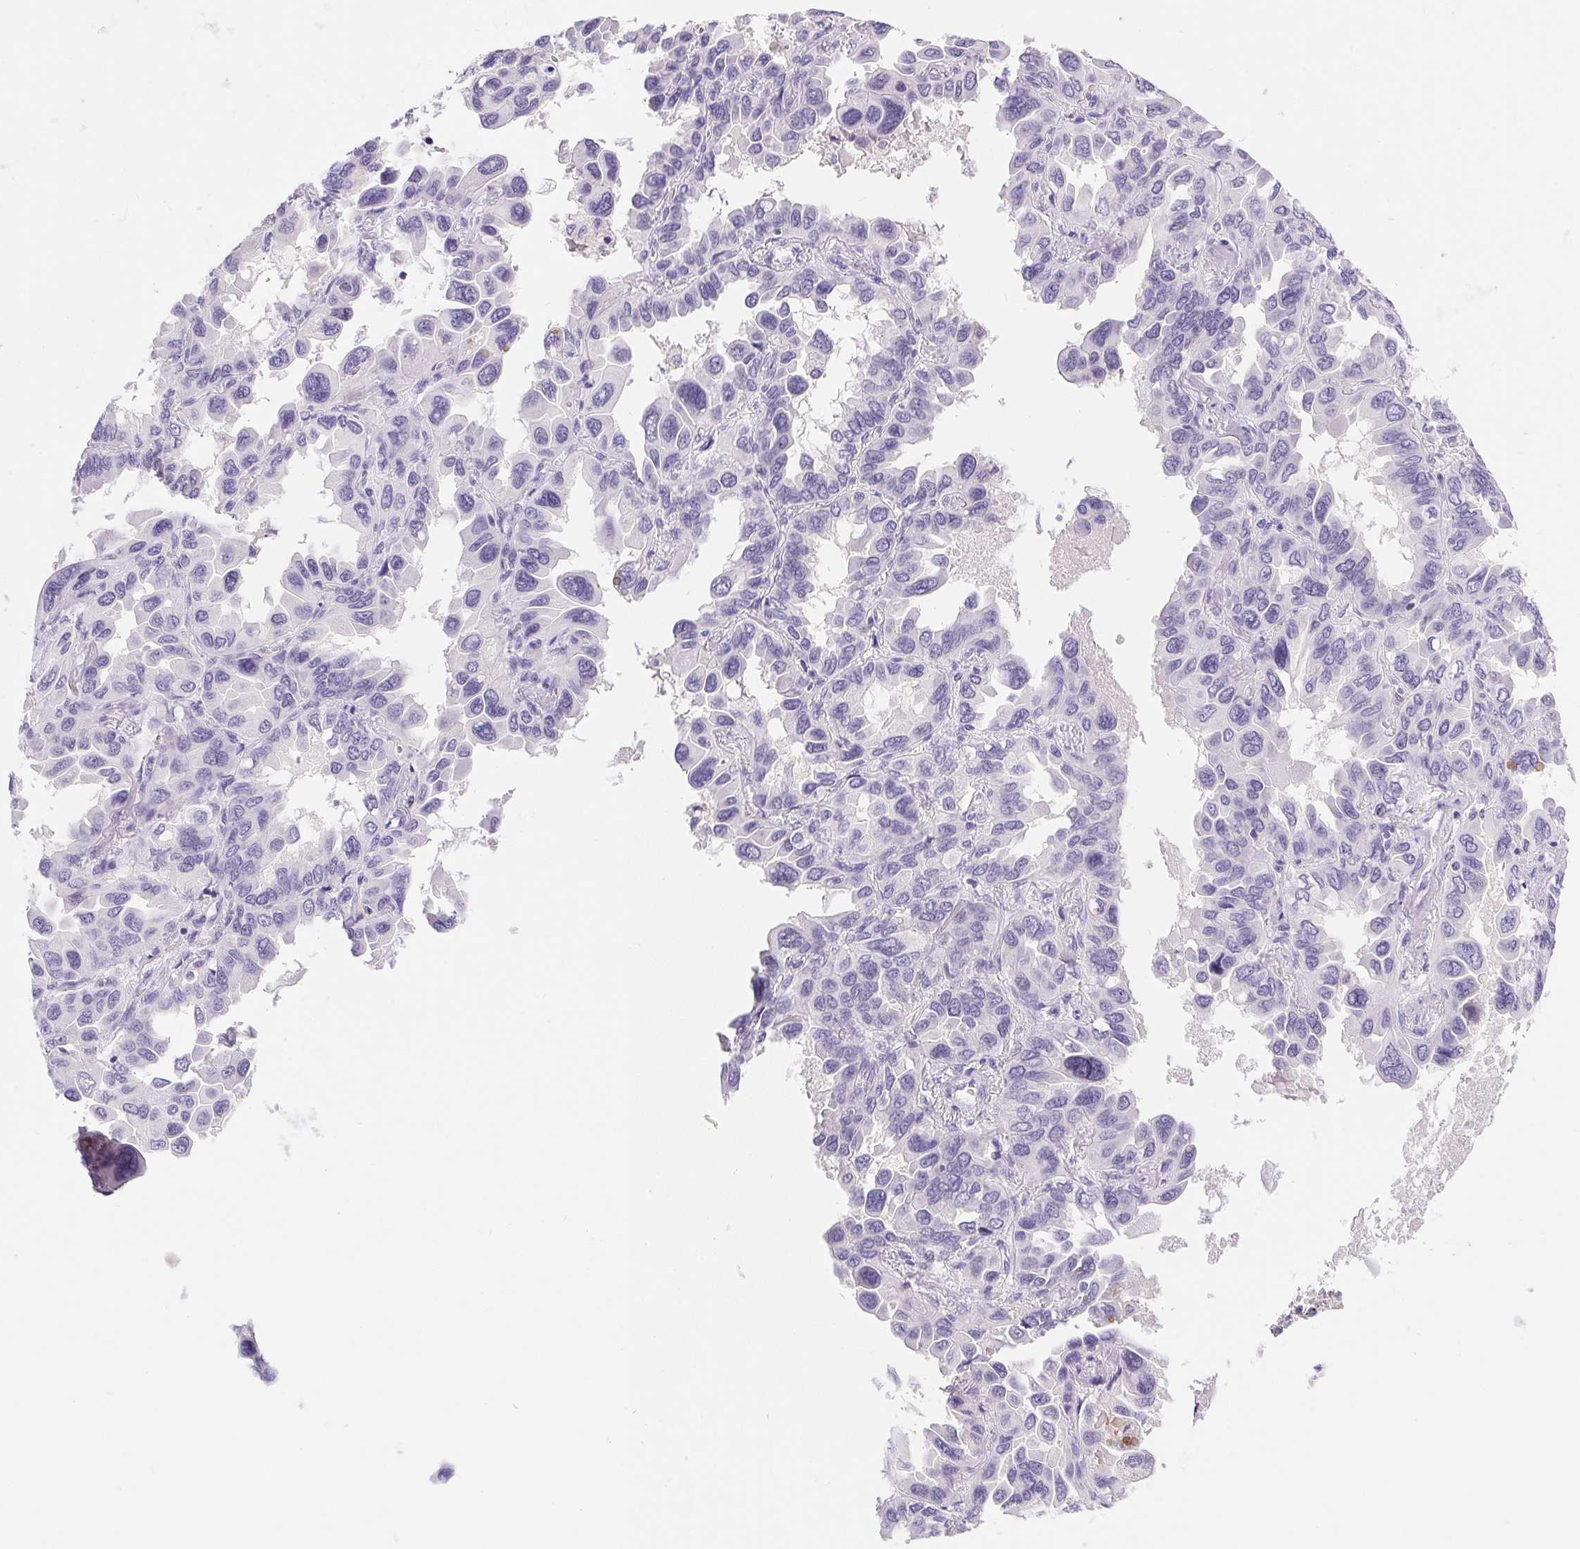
{"staining": {"intensity": "negative", "quantity": "none", "location": "none"}, "tissue": "lung cancer", "cell_type": "Tumor cells", "image_type": "cancer", "snomed": [{"axis": "morphology", "description": "Adenocarcinoma, NOS"}, {"axis": "topography", "description": "Lung"}], "caption": "A high-resolution histopathology image shows IHC staining of lung cancer, which displays no significant positivity in tumor cells. (DAB (3,3'-diaminobenzidine) immunohistochemistry, high magnification).", "gene": "SSTR4", "patient": {"sex": "male", "age": 64}}